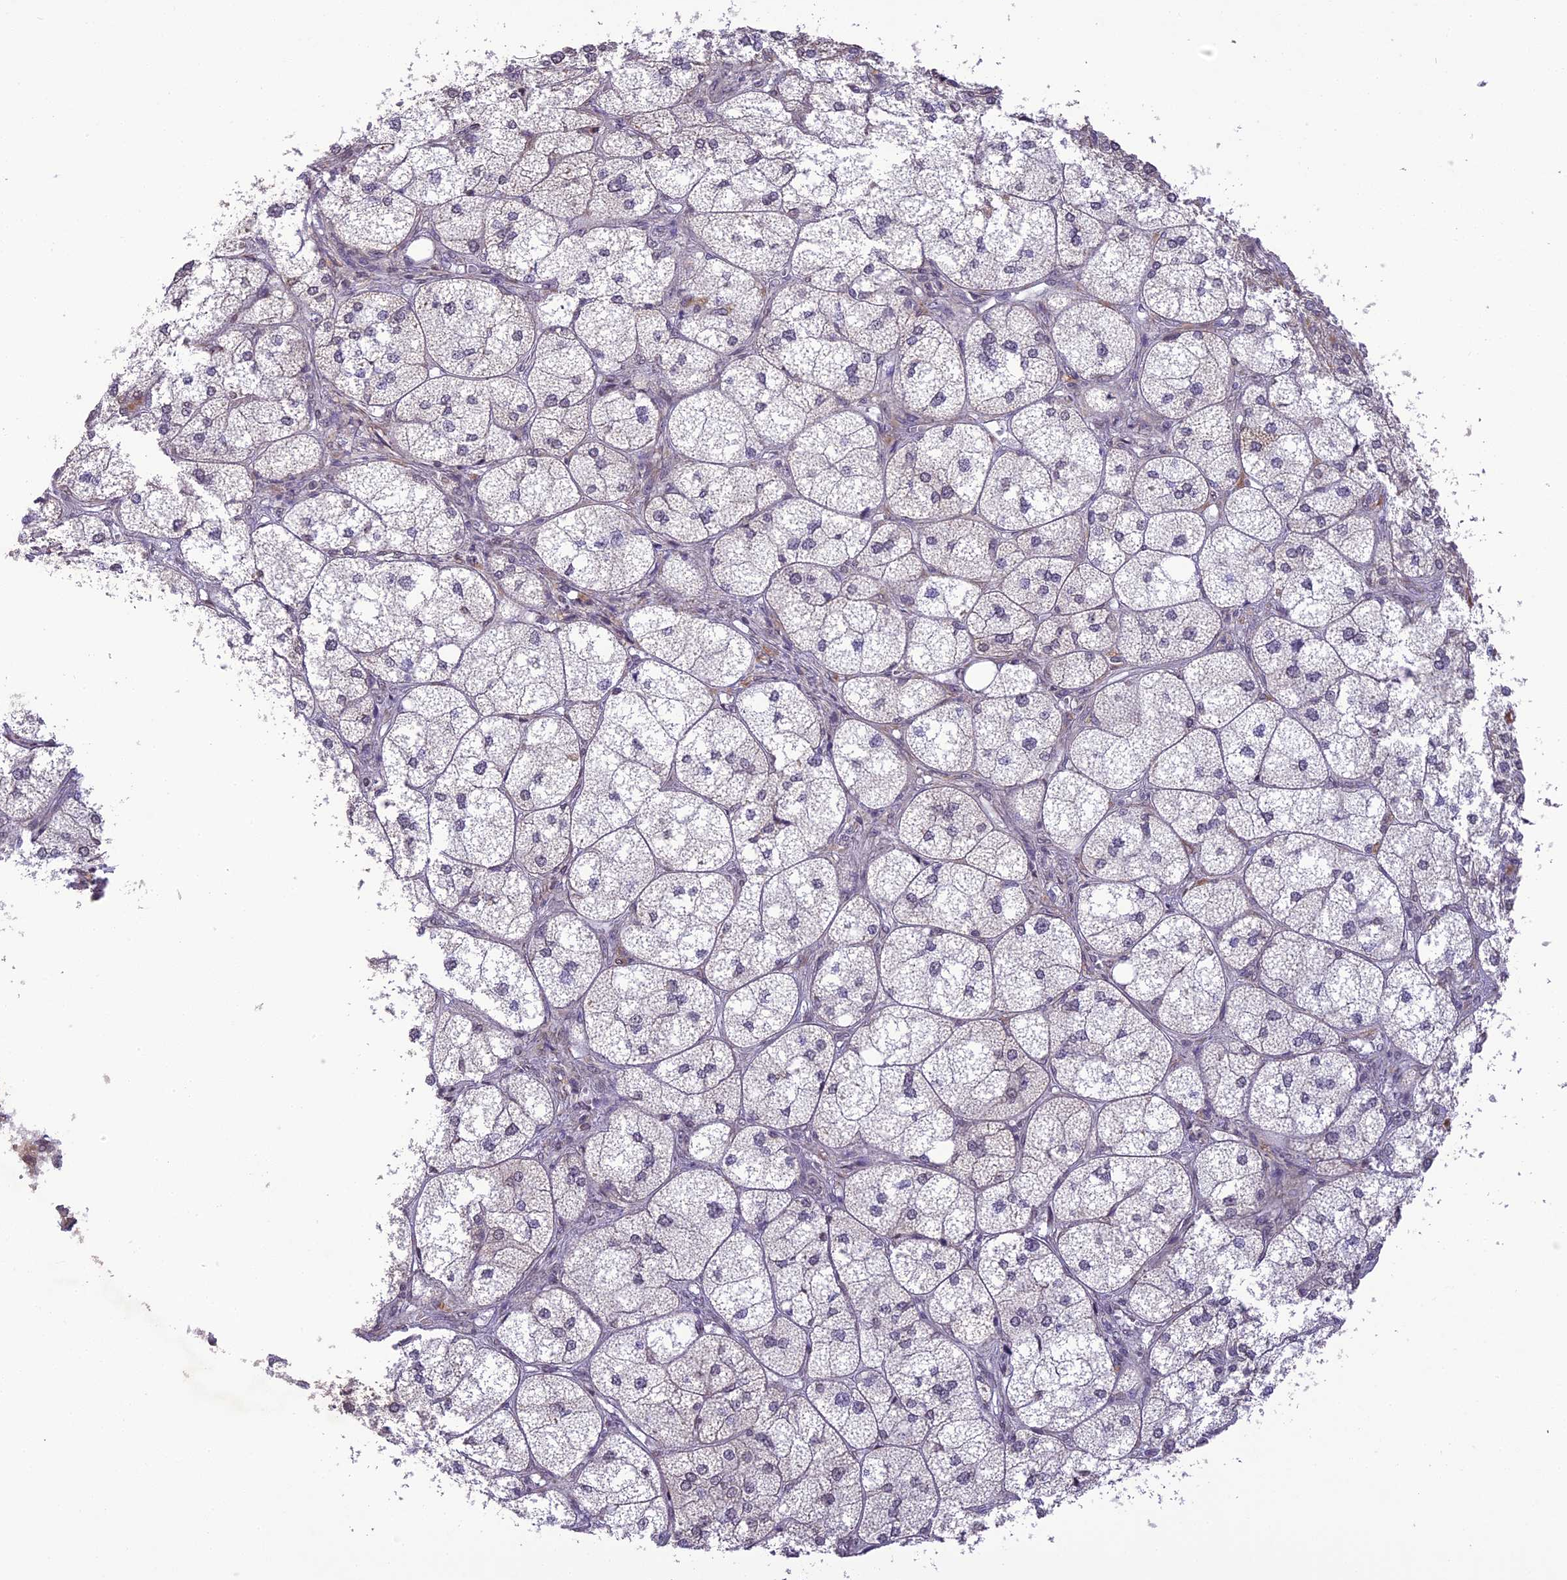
{"staining": {"intensity": "moderate", "quantity": "25%-75%", "location": "cytoplasmic/membranous"}, "tissue": "adrenal gland", "cell_type": "Glandular cells", "image_type": "normal", "snomed": [{"axis": "morphology", "description": "Normal tissue, NOS"}, {"axis": "topography", "description": "Adrenal gland"}], "caption": "Protein staining of benign adrenal gland exhibits moderate cytoplasmic/membranous expression in approximately 25%-75% of glandular cells.", "gene": "ERG28", "patient": {"sex": "female", "age": 61}}